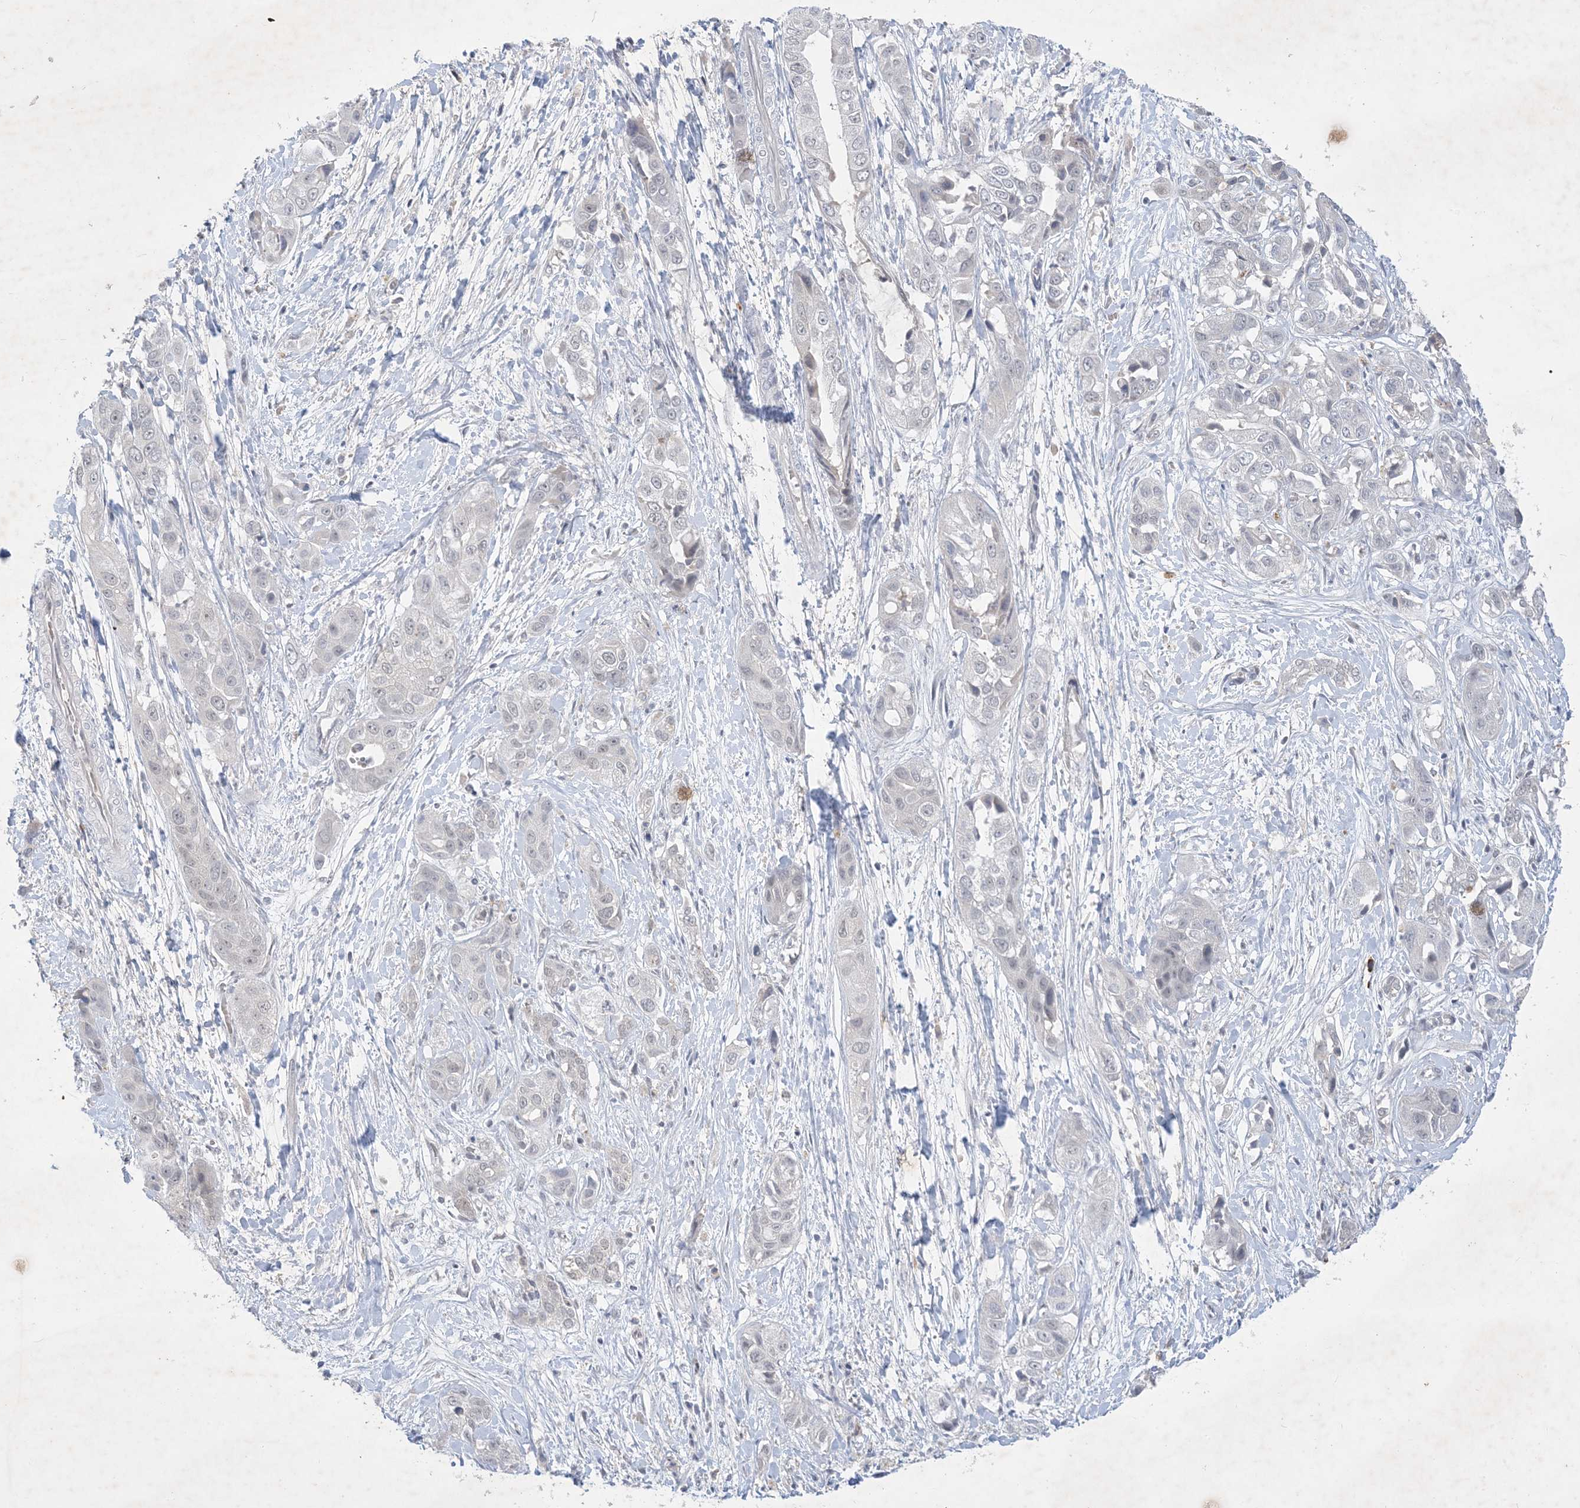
{"staining": {"intensity": "negative", "quantity": "none", "location": "none"}, "tissue": "liver cancer", "cell_type": "Tumor cells", "image_type": "cancer", "snomed": [{"axis": "morphology", "description": "Cholangiocarcinoma"}, {"axis": "topography", "description": "Liver"}], "caption": "IHC histopathology image of neoplastic tissue: liver cancer stained with DAB (3,3'-diaminobenzidine) demonstrates no significant protein positivity in tumor cells. Brightfield microscopy of IHC stained with DAB (3,3'-diaminobenzidine) (brown) and hematoxylin (blue), captured at high magnification.", "gene": "ZNF674", "patient": {"sex": "female", "age": 52}}